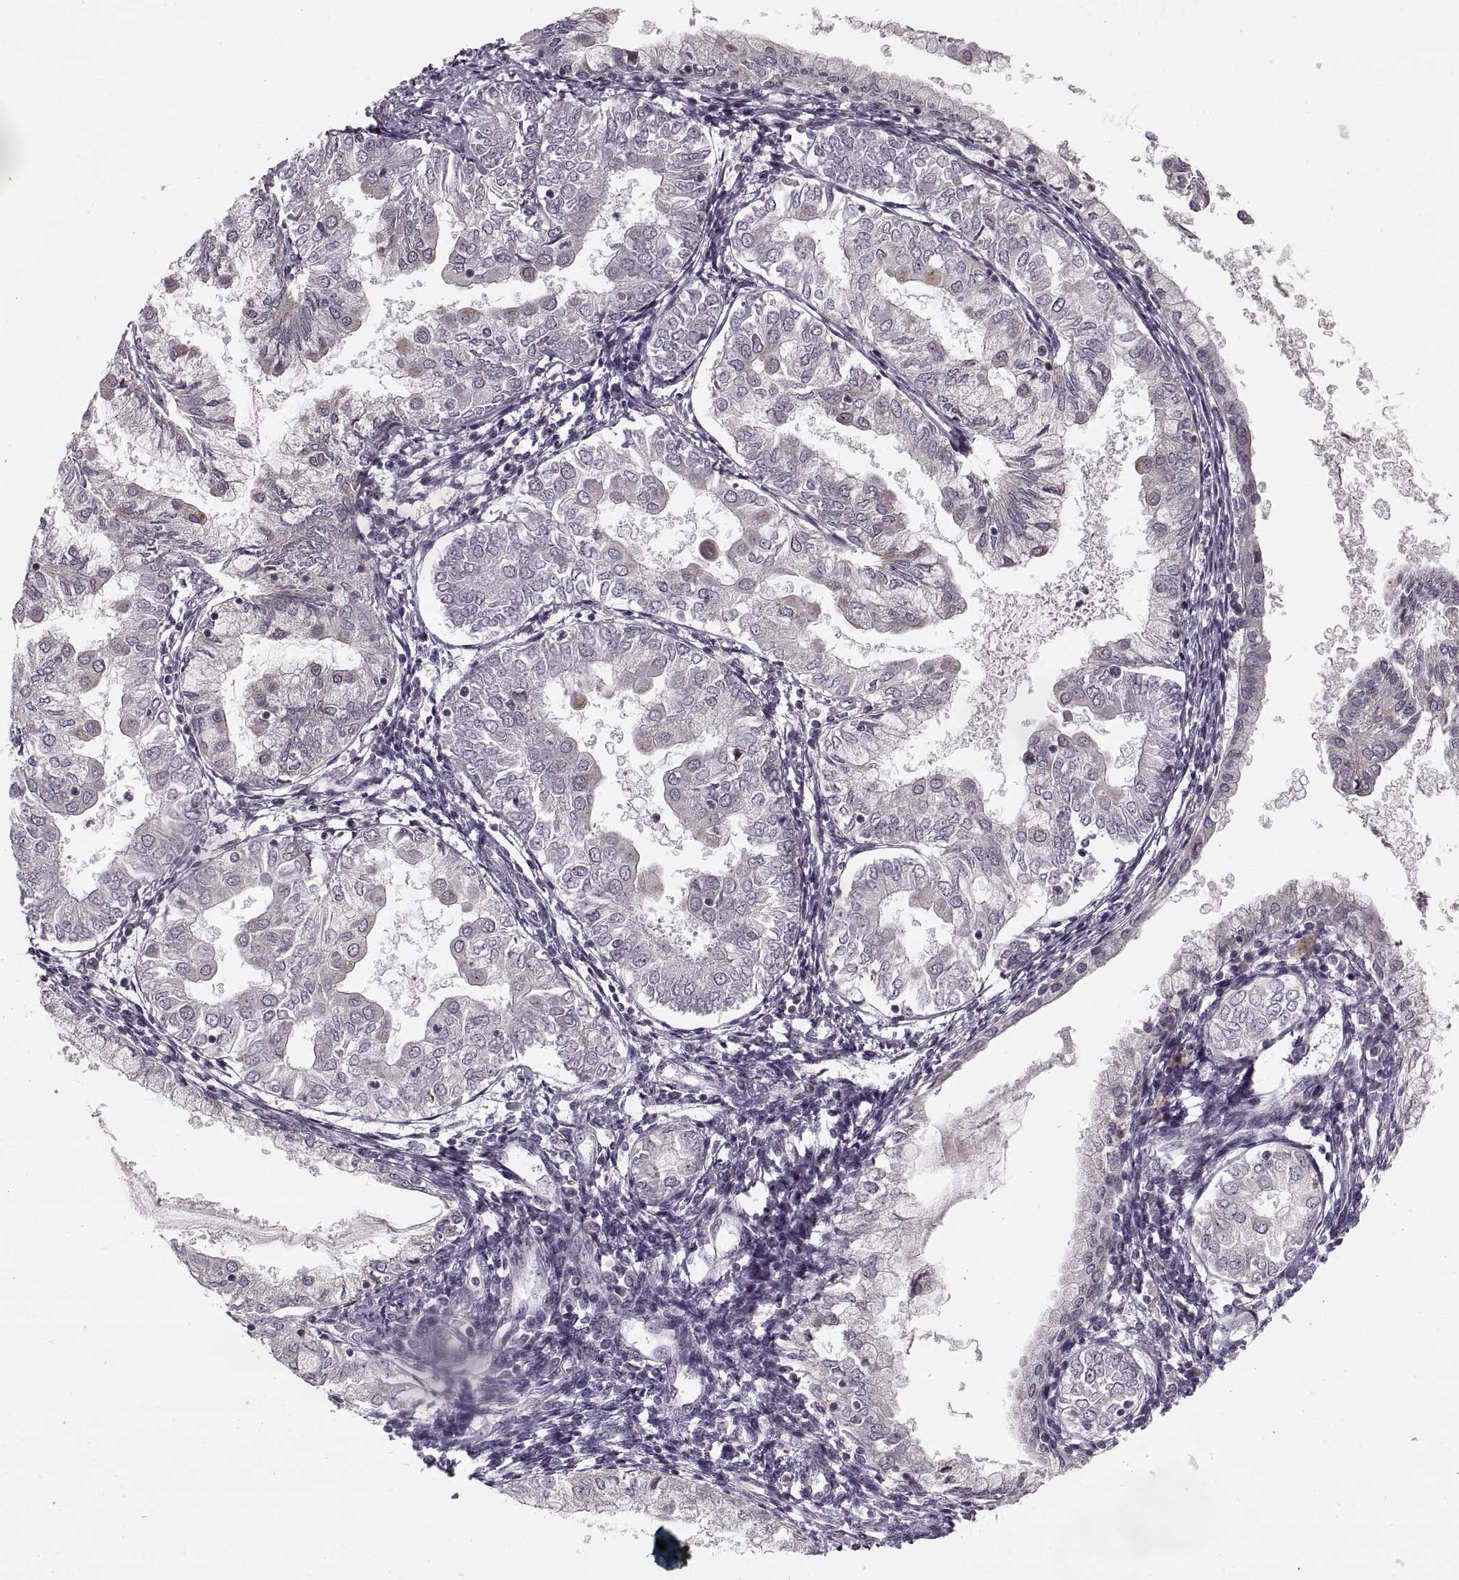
{"staining": {"intensity": "negative", "quantity": "none", "location": "none"}, "tissue": "endometrial cancer", "cell_type": "Tumor cells", "image_type": "cancer", "snomed": [{"axis": "morphology", "description": "Adenocarcinoma, NOS"}, {"axis": "topography", "description": "Endometrium"}], "caption": "High magnification brightfield microscopy of adenocarcinoma (endometrial) stained with DAB (3,3'-diaminobenzidine) (brown) and counterstained with hematoxylin (blue): tumor cells show no significant positivity.", "gene": "ASIC3", "patient": {"sex": "female", "age": 68}}